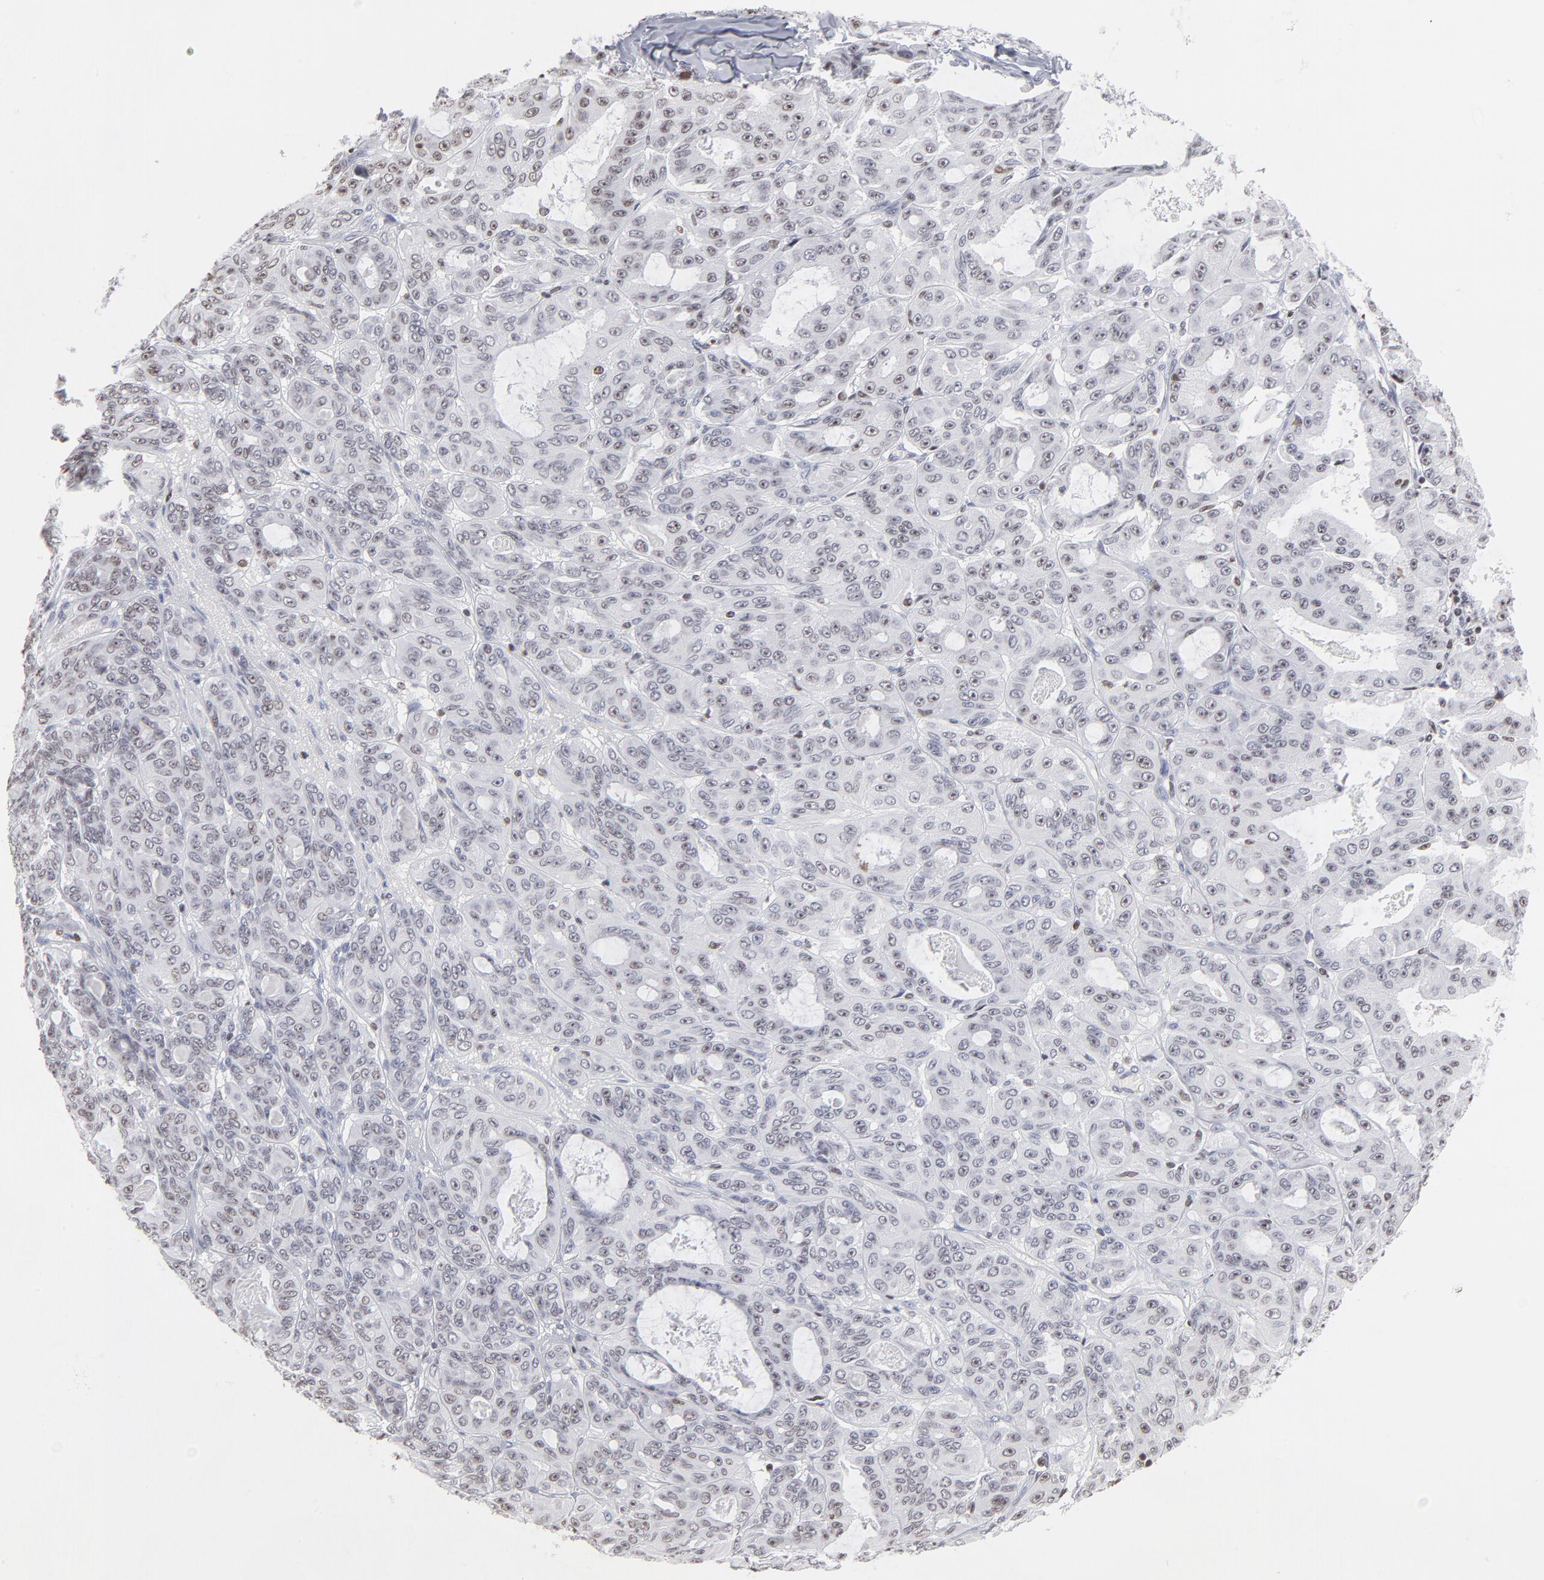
{"staining": {"intensity": "weak", "quantity": "<25%", "location": "nuclear"}, "tissue": "ovarian cancer", "cell_type": "Tumor cells", "image_type": "cancer", "snomed": [{"axis": "morphology", "description": "Carcinoma, endometroid"}, {"axis": "topography", "description": "Ovary"}], "caption": "High power microscopy photomicrograph of an immunohistochemistry (IHC) micrograph of ovarian endometroid carcinoma, revealing no significant positivity in tumor cells. (DAB immunohistochemistry (IHC), high magnification).", "gene": "PARP1", "patient": {"sex": "female", "age": 61}}